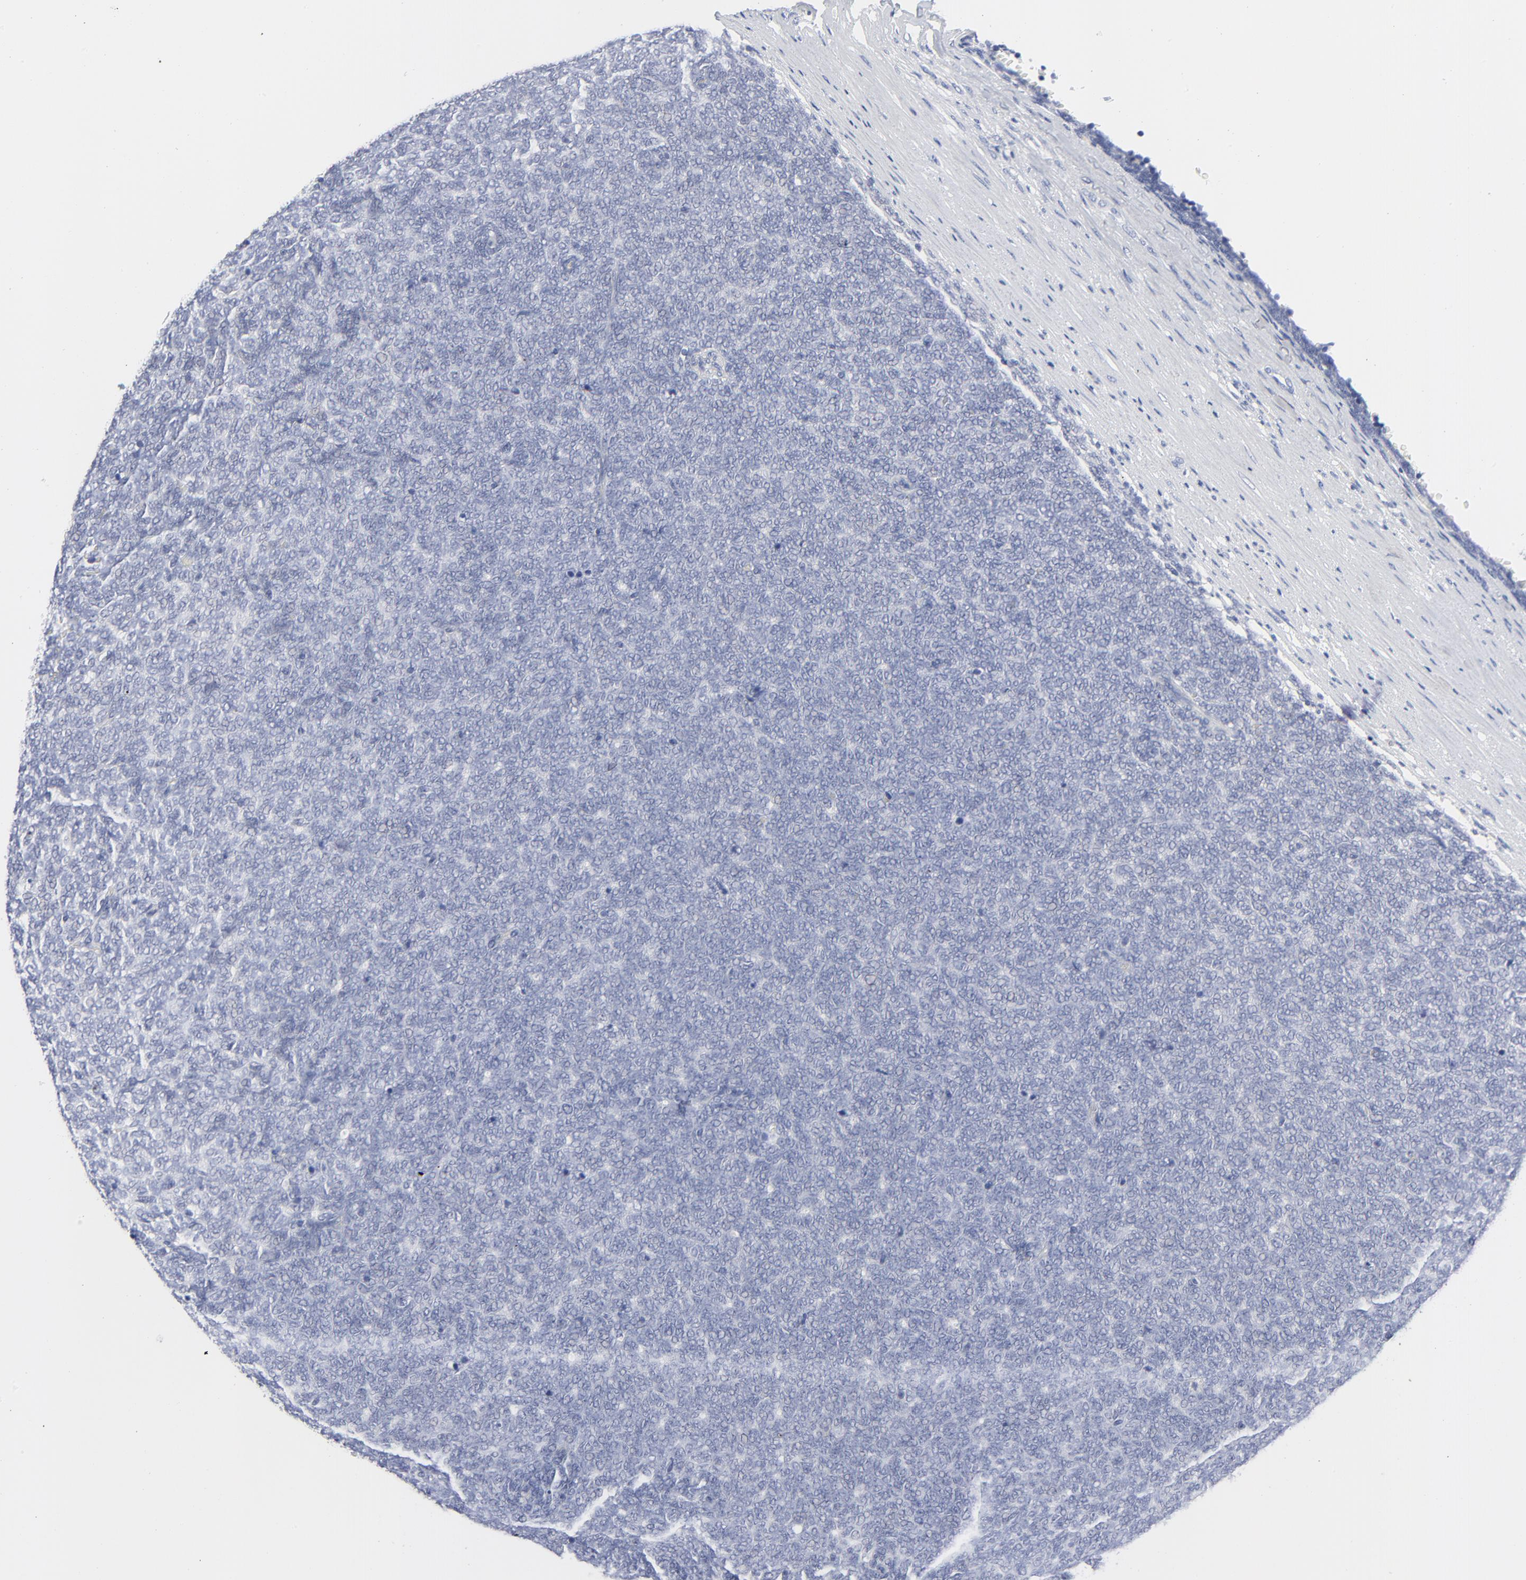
{"staining": {"intensity": "negative", "quantity": "none", "location": "none"}, "tissue": "renal cancer", "cell_type": "Tumor cells", "image_type": "cancer", "snomed": [{"axis": "morphology", "description": "Neoplasm, malignant, NOS"}, {"axis": "topography", "description": "Kidney"}], "caption": "High power microscopy micrograph of an IHC histopathology image of malignant neoplasm (renal), revealing no significant expression in tumor cells.", "gene": "CLEC4G", "patient": {"sex": "male", "age": 28}}